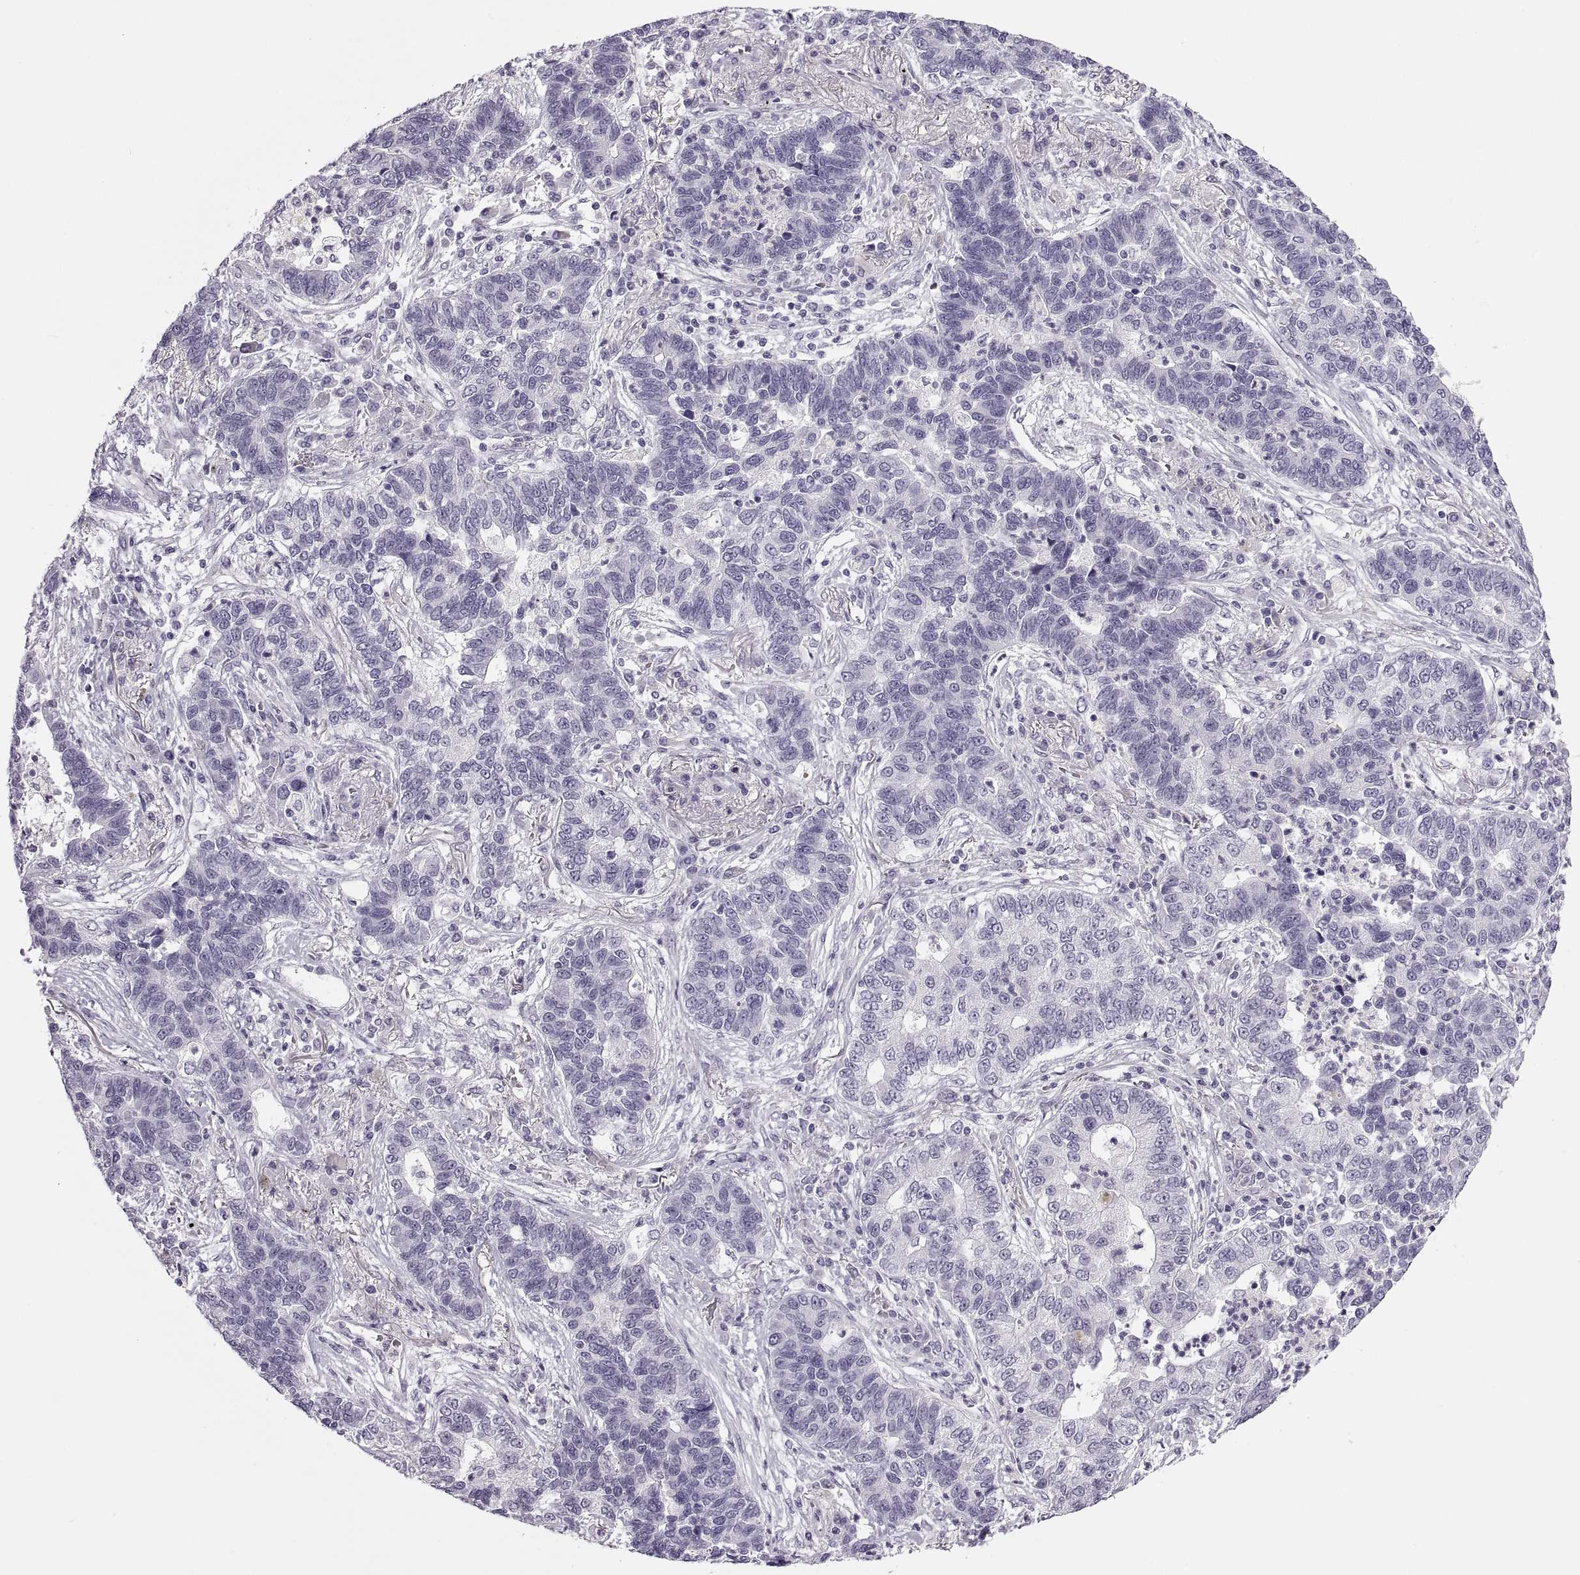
{"staining": {"intensity": "negative", "quantity": "none", "location": "none"}, "tissue": "lung cancer", "cell_type": "Tumor cells", "image_type": "cancer", "snomed": [{"axis": "morphology", "description": "Adenocarcinoma, NOS"}, {"axis": "topography", "description": "Lung"}], "caption": "Protein analysis of lung cancer (adenocarcinoma) reveals no significant staining in tumor cells. The staining was performed using DAB to visualize the protein expression in brown, while the nuclei were stained in blue with hematoxylin (Magnification: 20x).", "gene": "C3orf22", "patient": {"sex": "female", "age": 57}}